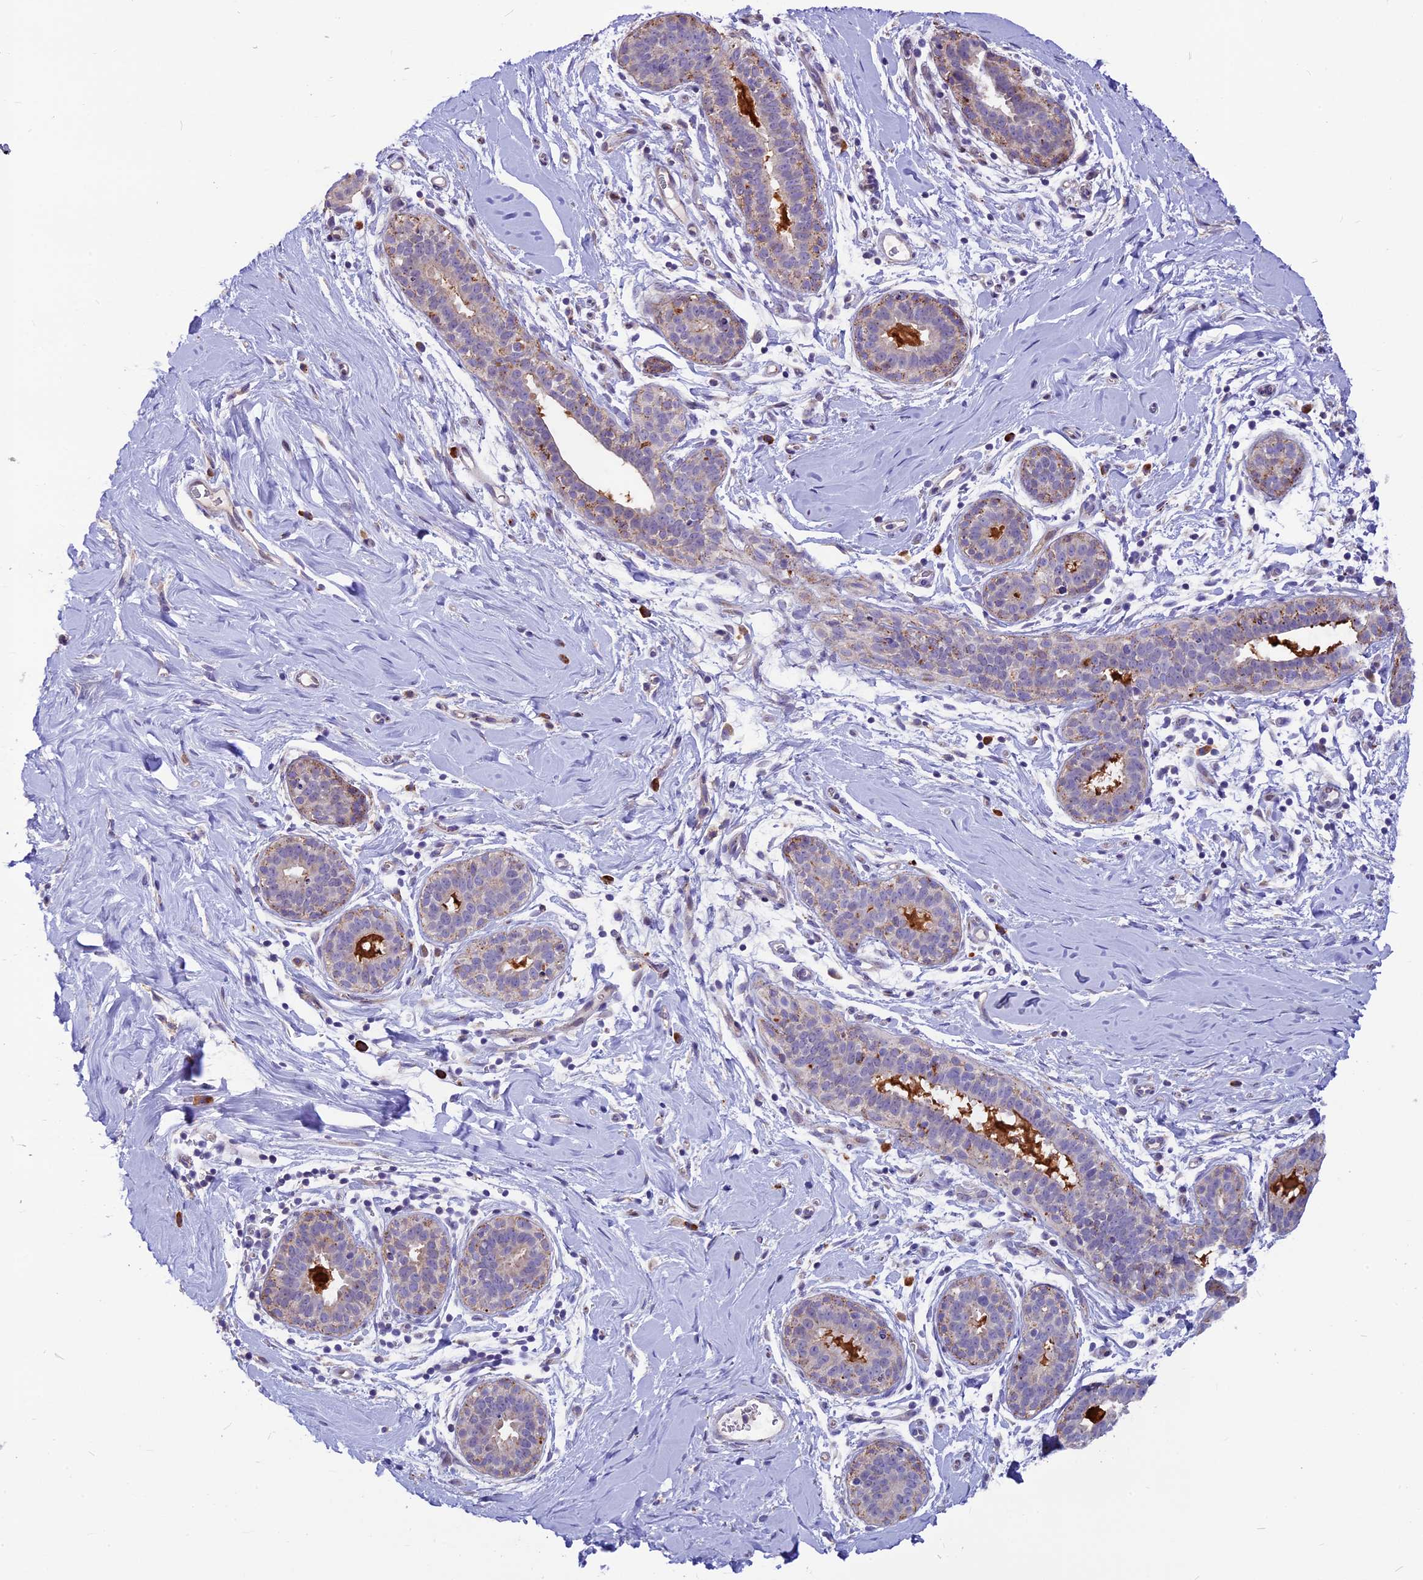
{"staining": {"intensity": "moderate", "quantity": "25%-75%", "location": "cytoplasmic/membranous"}, "tissue": "adipose tissue", "cell_type": "Adipocytes", "image_type": "normal", "snomed": [{"axis": "morphology", "description": "Normal tissue, NOS"}, {"axis": "topography", "description": "Breast"}], "caption": "Protein positivity by immunohistochemistry (IHC) demonstrates moderate cytoplasmic/membranous staining in approximately 25%-75% of adipocytes in normal adipose tissue.", "gene": "THRSP", "patient": {"sex": "female", "age": 26}}